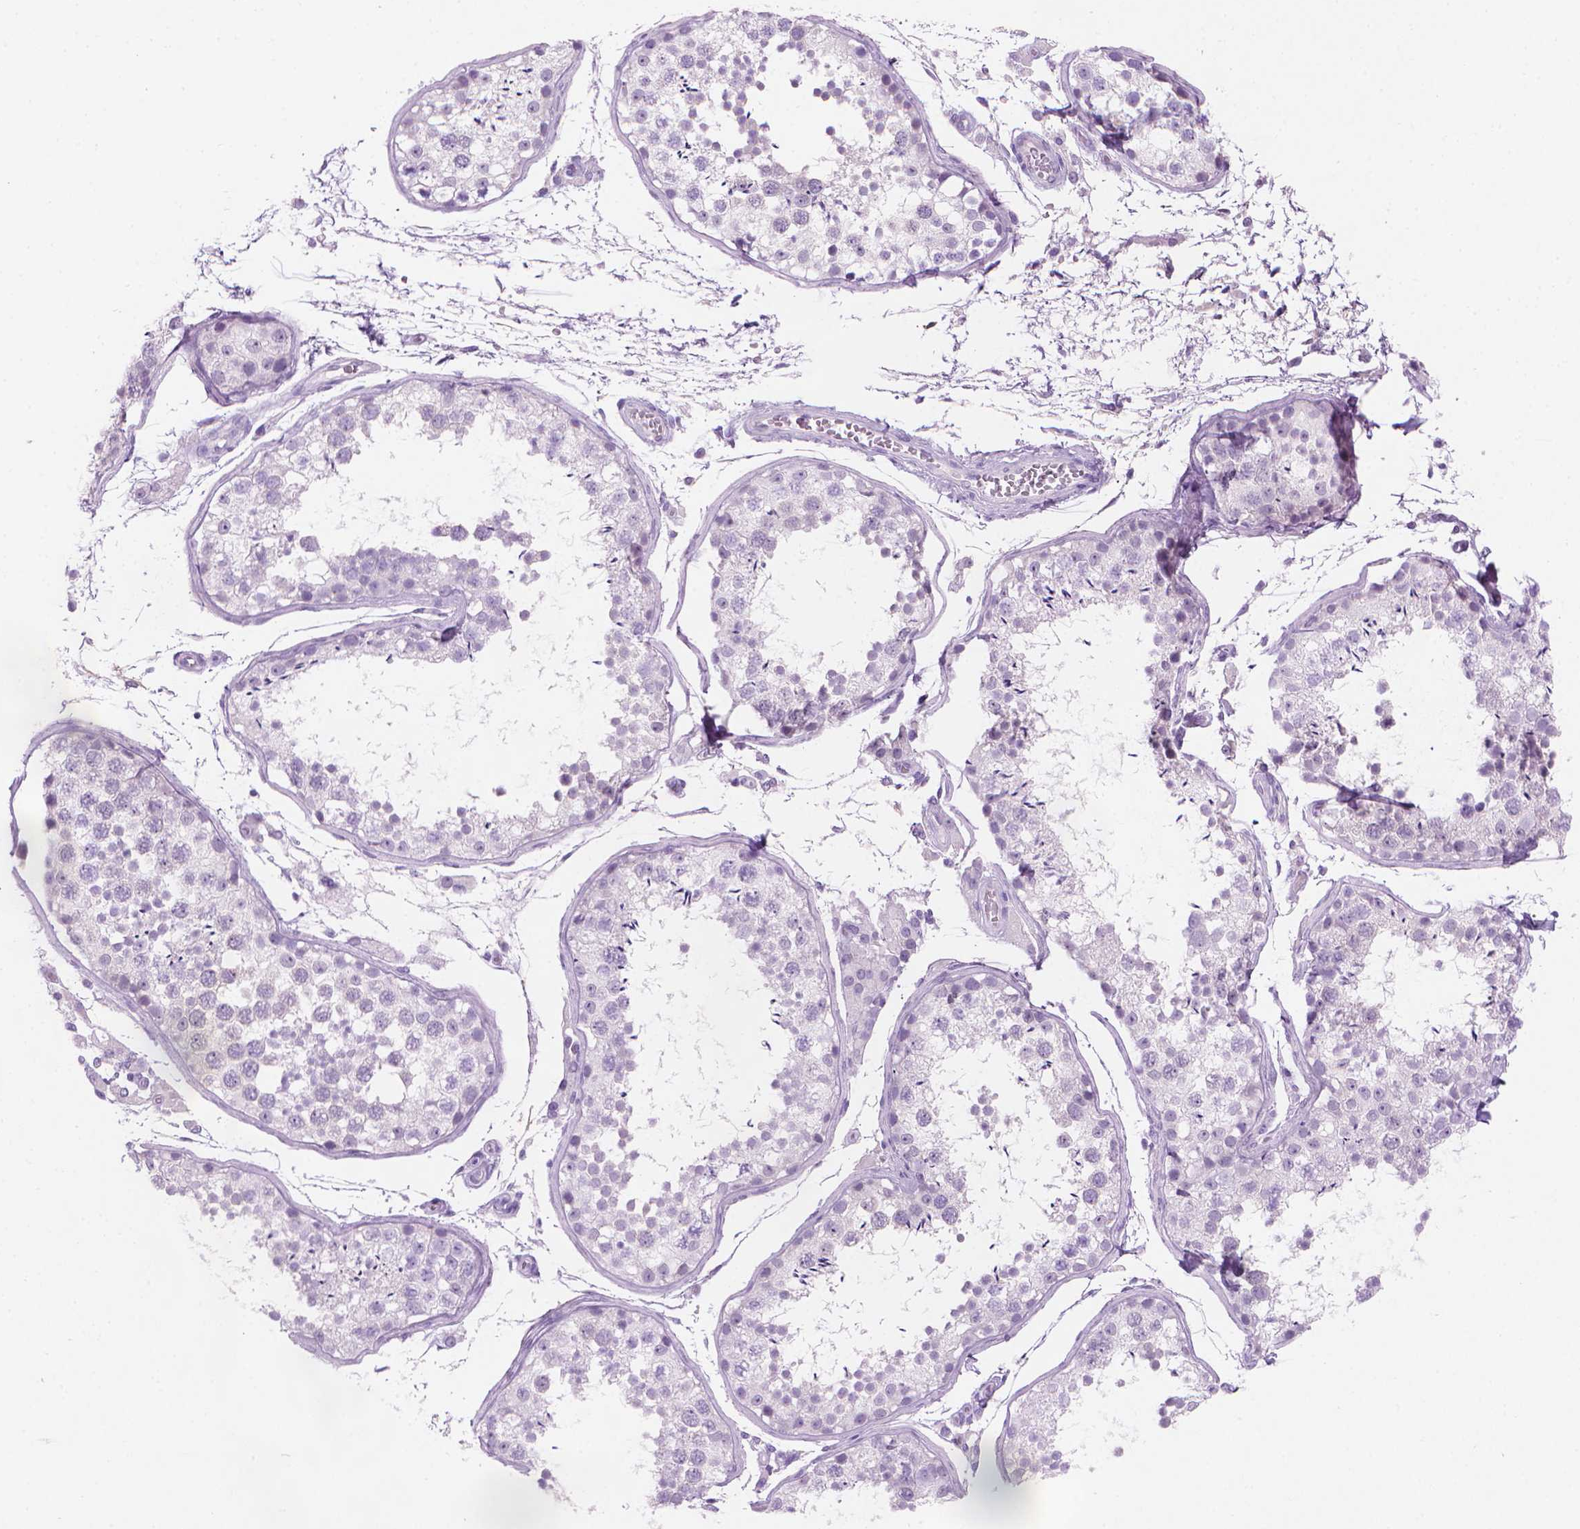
{"staining": {"intensity": "negative", "quantity": "none", "location": "none"}, "tissue": "testis", "cell_type": "Cells in seminiferous ducts", "image_type": "normal", "snomed": [{"axis": "morphology", "description": "Normal tissue, NOS"}, {"axis": "topography", "description": "Testis"}], "caption": "This photomicrograph is of benign testis stained with immunohistochemistry (IHC) to label a protein in brown with the nuclei are counter-stained blue. There is no expression in cells in seminiferous ducts.", "gene": "TTC29", "patient": {"sex": "male", "age": 29}}